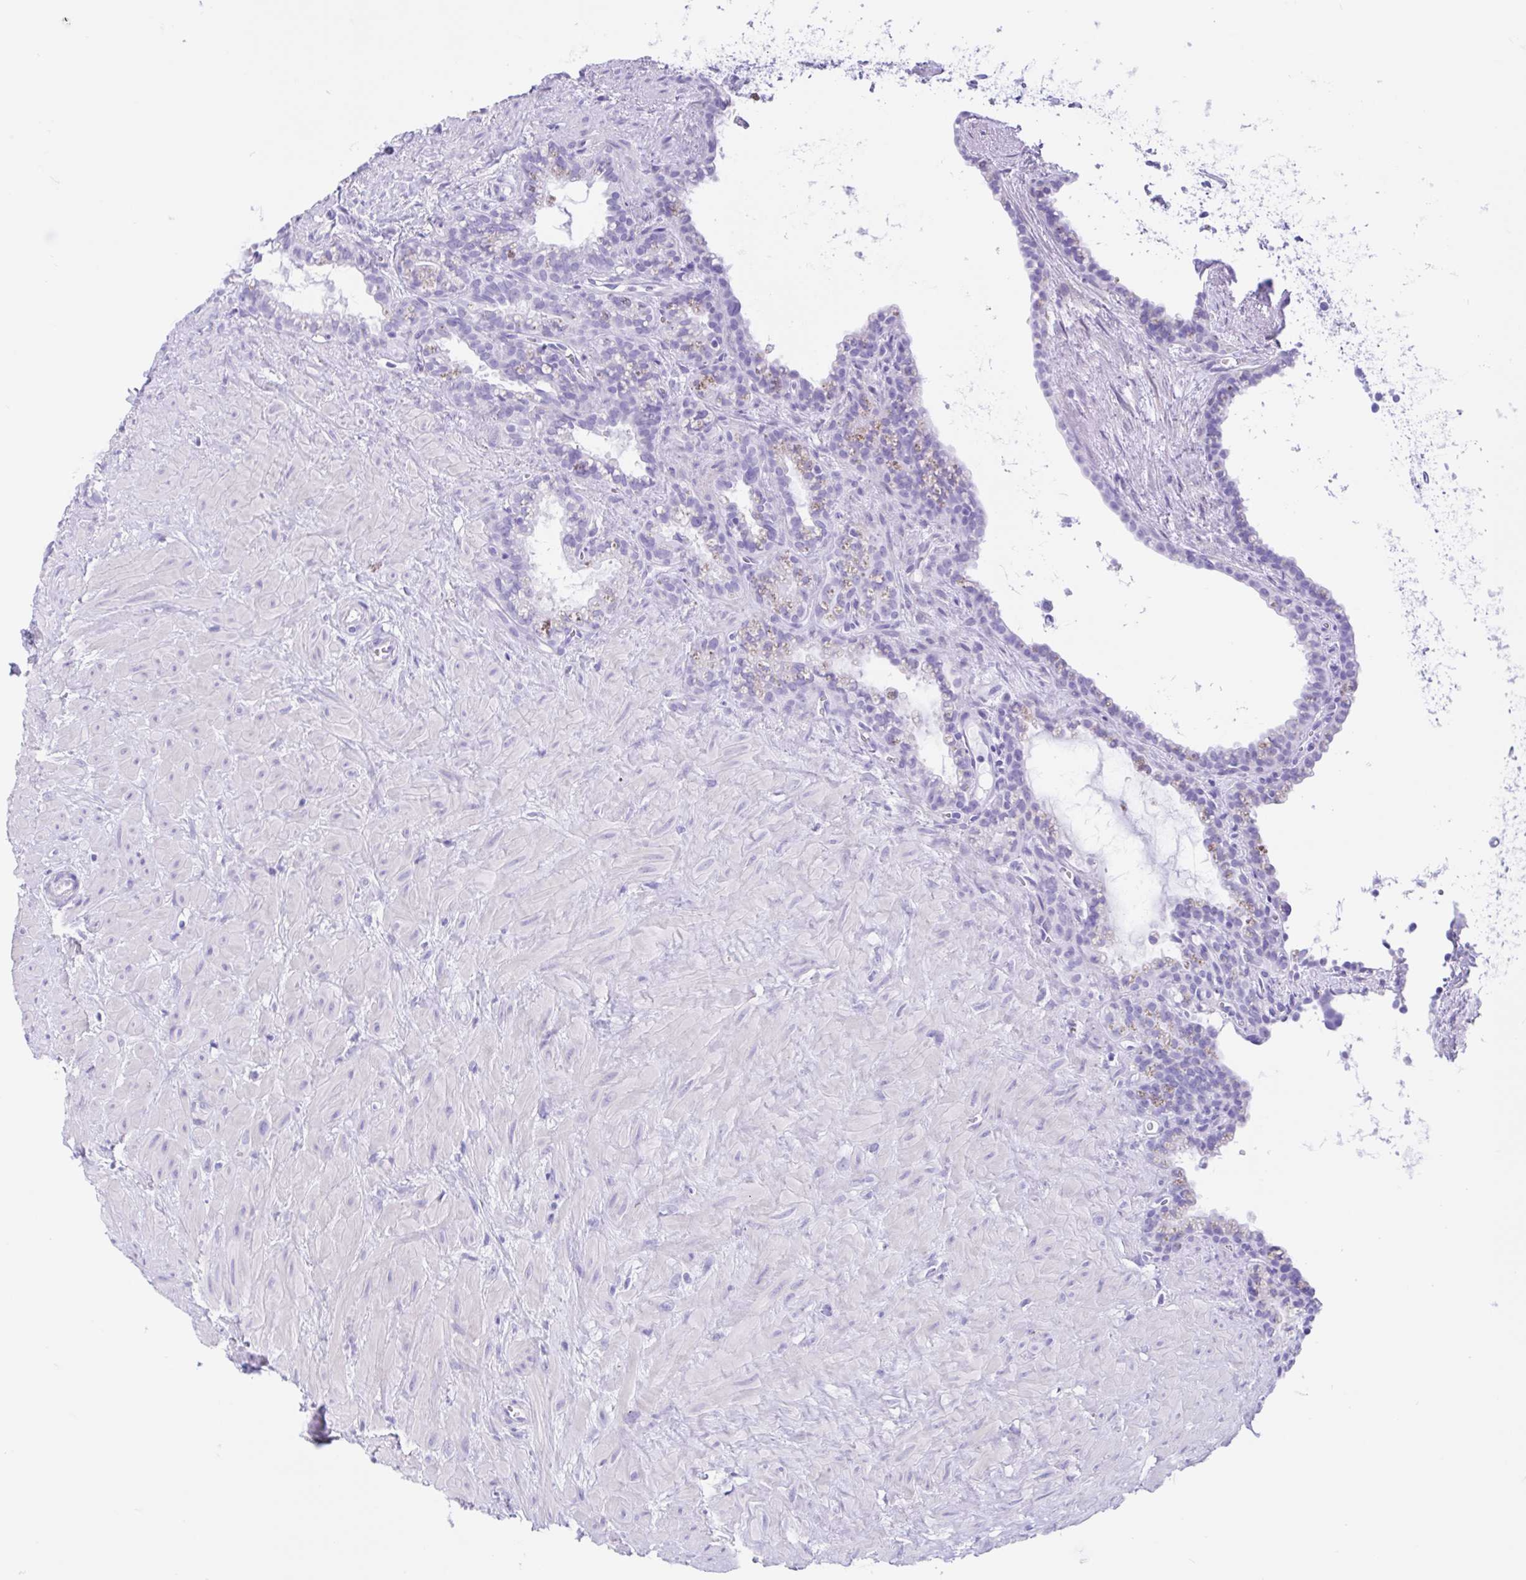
{"staining": {"intensity": "weak", "quantity": "<25%", "location": "cytoplasmic/membranous"}, "tissue": "seminal vesicle", "cell_type": "Glandular cells", "image_type": "normal", "snomed": [{"axis": "morphology", "description": "Normal tissue, NOS"}, {"axis": "topography", "description": "Seminal veicle"}], "caption": "High magnification brightfield microscopy of unremarkable seminal vesicle stained with DAB (3,3'-diaminobenzidine) (brown) and counterstained with hematoxylin (blue): glandular cells show no significant positivity.", "gene": "IAPP", "patient": {"sex": "male", "age": 76}}